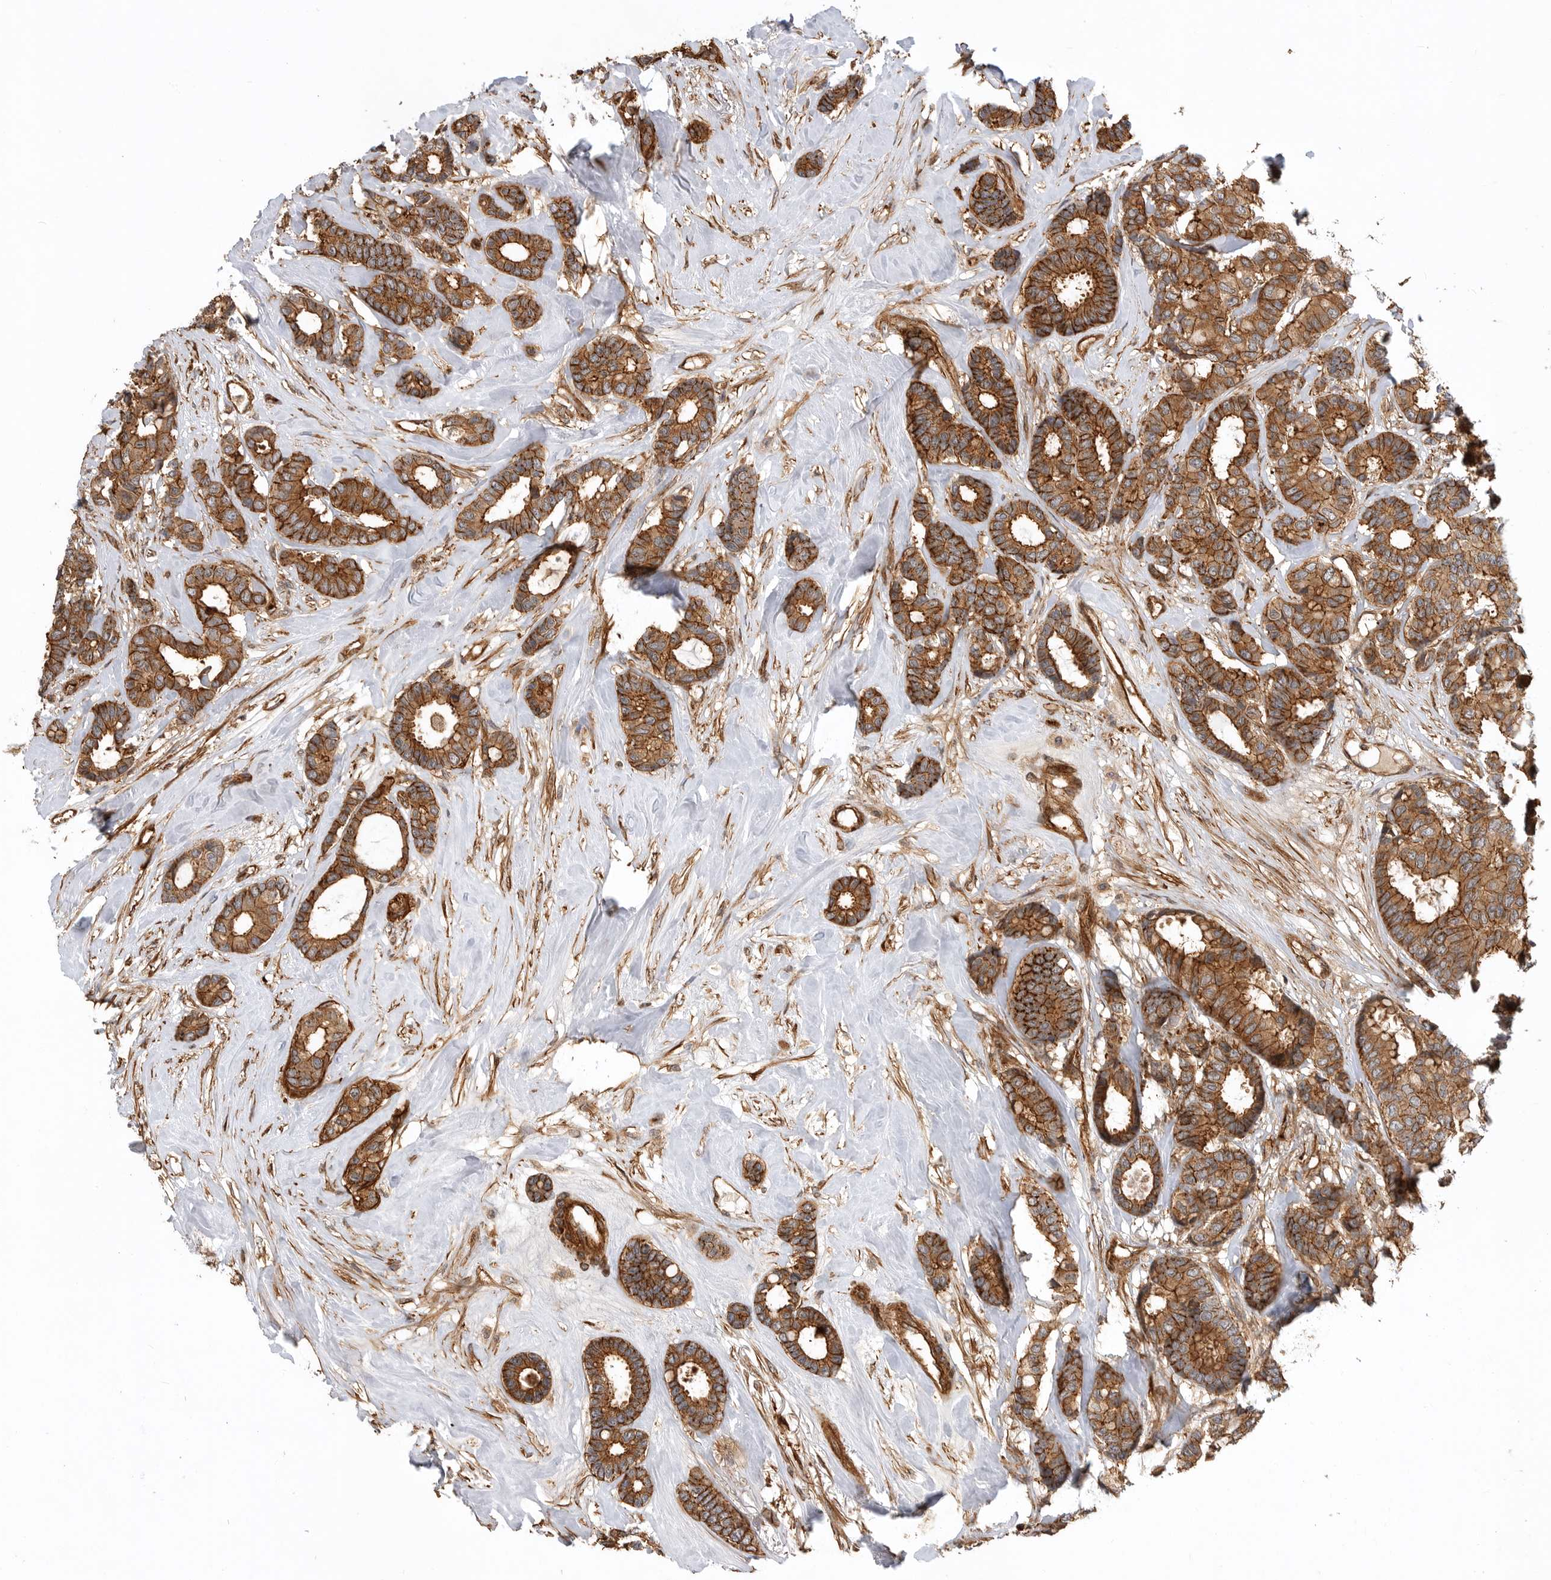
{"staining": {"intensity": "strong", "quantity": ">75%", "location": "cytoplasmic/membranous"}, "tissue": "breast cancer", "cell_type": "Tumor cells", "image_type": "cancer", "snomed": [{"axis": "morphology", "description": "Duct carcinoma"}, {"axis": "topography", "description": "Breast"}], "caption": "This image displays IHC staining of human breast cancer (infiltrating ductal carcinoma), with high strong cytoplasmic/membranous staining in about >75% of tumor cells.", "gene": "GPATCH2", "patient": {"sex": "female", "age": 87}}